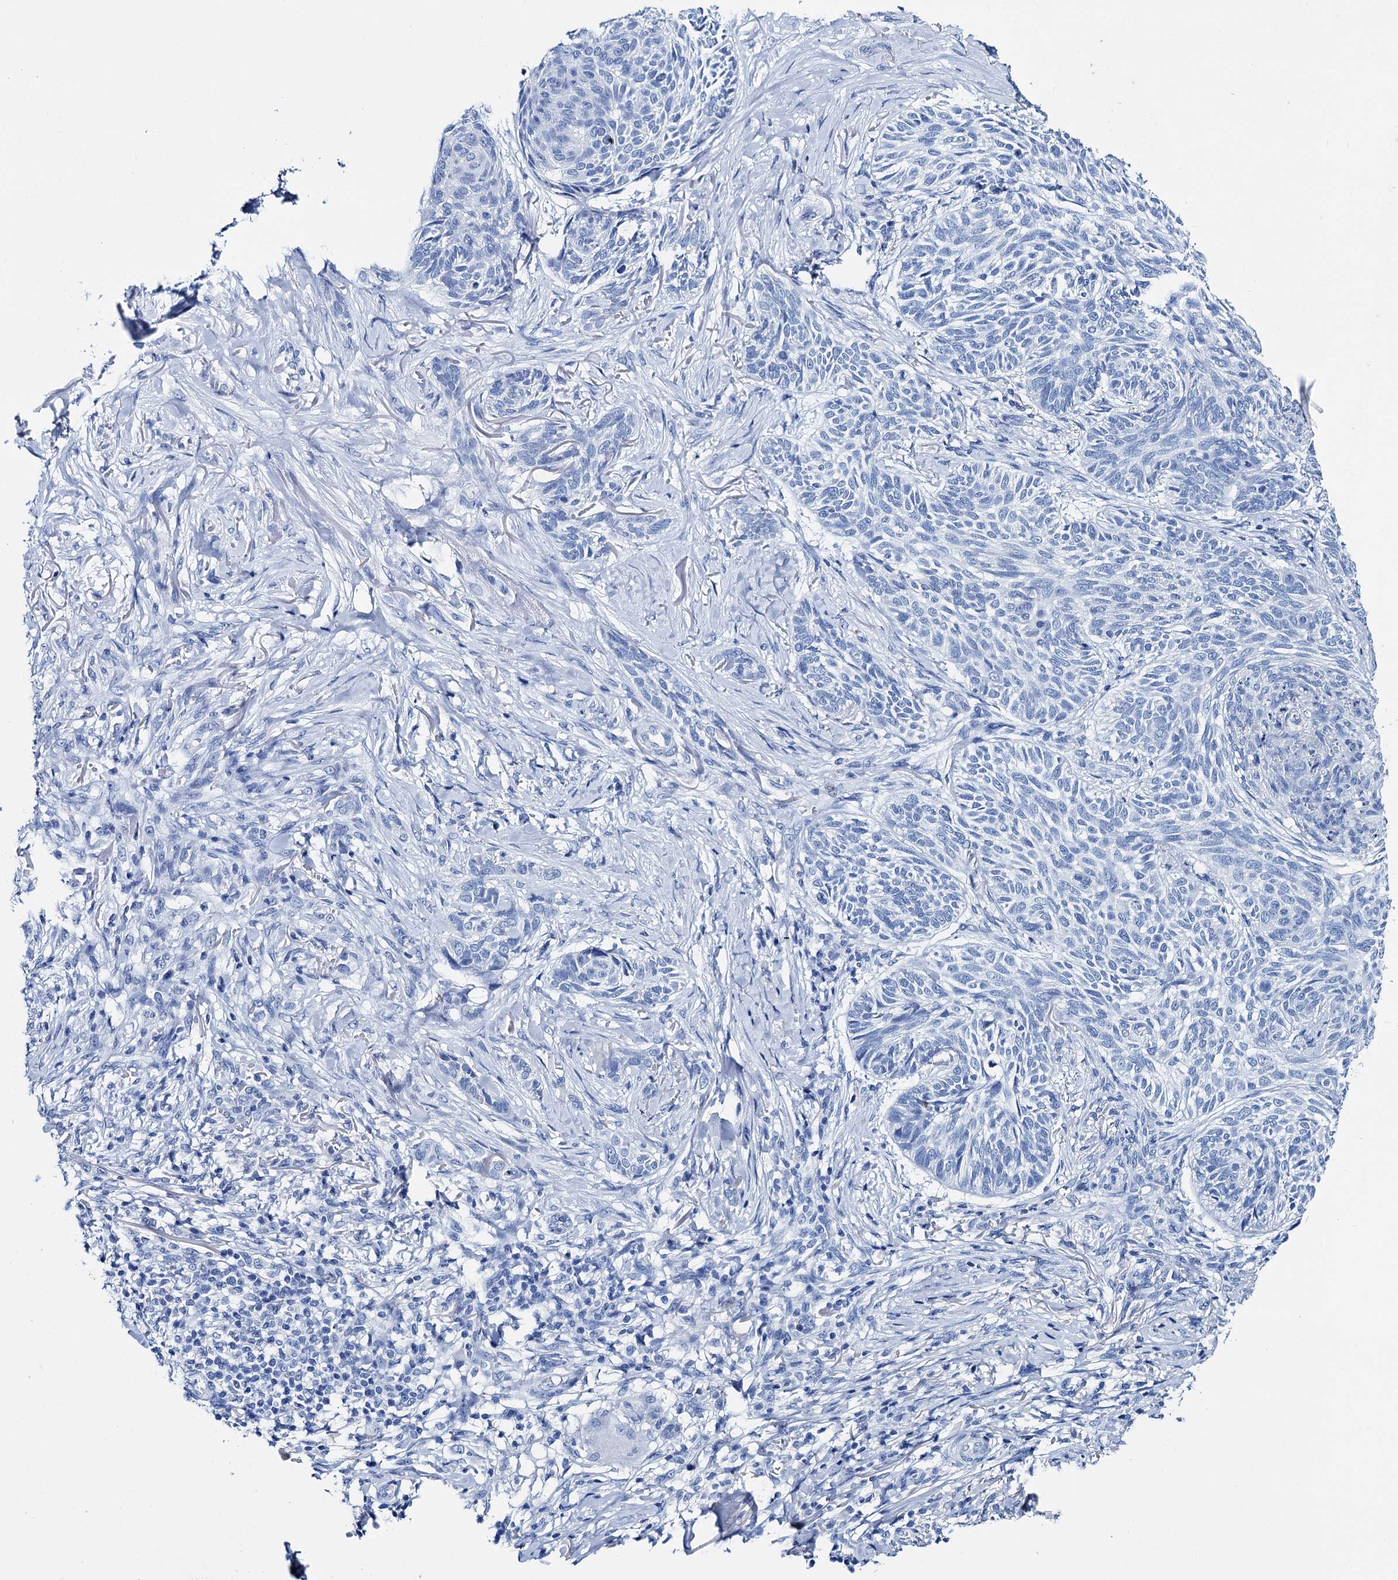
{"staining": {"intensity": "negative", "quantity": "none", "location": "none"}, "tissue": "skin cancer", "cell_type": "Tumor cells", "image_type": "cancer", "snomed": [{"axis": "morphology", "description": "Normal tissue, NOS"}, {"axis": "morphology", "description": "Basal cell carcinoma"}, {"axis": "topography", "description": "Skin"}], "caption": "Micrograph shows no significant protein positivity in tumor cells of skin cancer (basal cell carcinoma).", "gene": "BRINP1", "patient": {"sex": "male", "age": 66}}